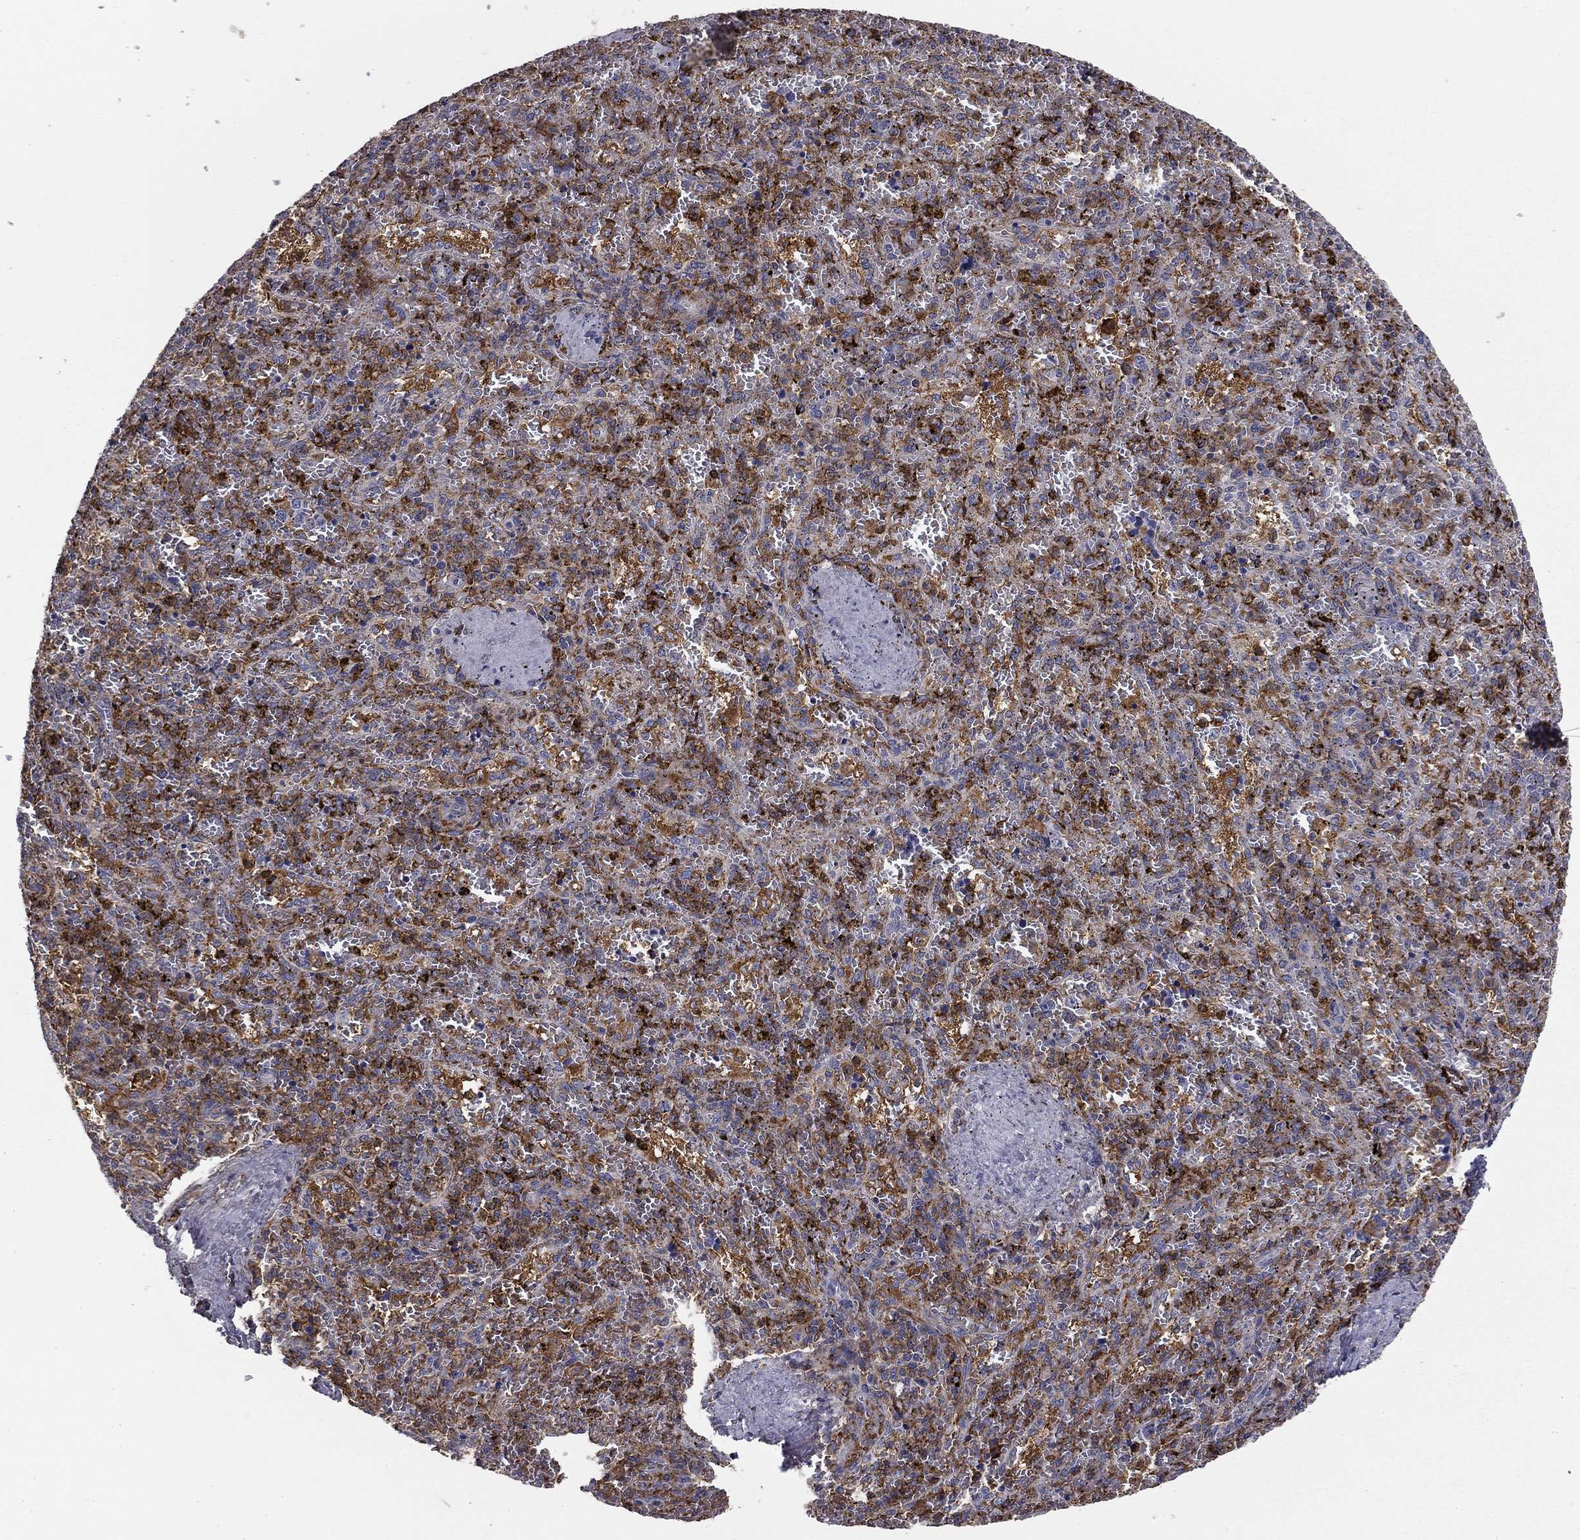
{"staining": {"intensity": "strong", "quantity": ">75%", "location": "cytoplasmic/membranous"}, "tissue": "spleen", "cell_type": "Cells in red pulp", "image_type": "normal", "snomed": [{"axis": "morphology", "description": "Normal tissue, NOS"}, {"axis": "topography", "description": "Spleen"}], "caption": "A histopathology image showing strong cytoplasmic/membranous staining in approximately >75% of cells in red pulp in unremarkable spleen, as visualized by brown immunohistochemical staining.", "gene": "PLCB2", "patient": {"sex": "female", "age": 50}}